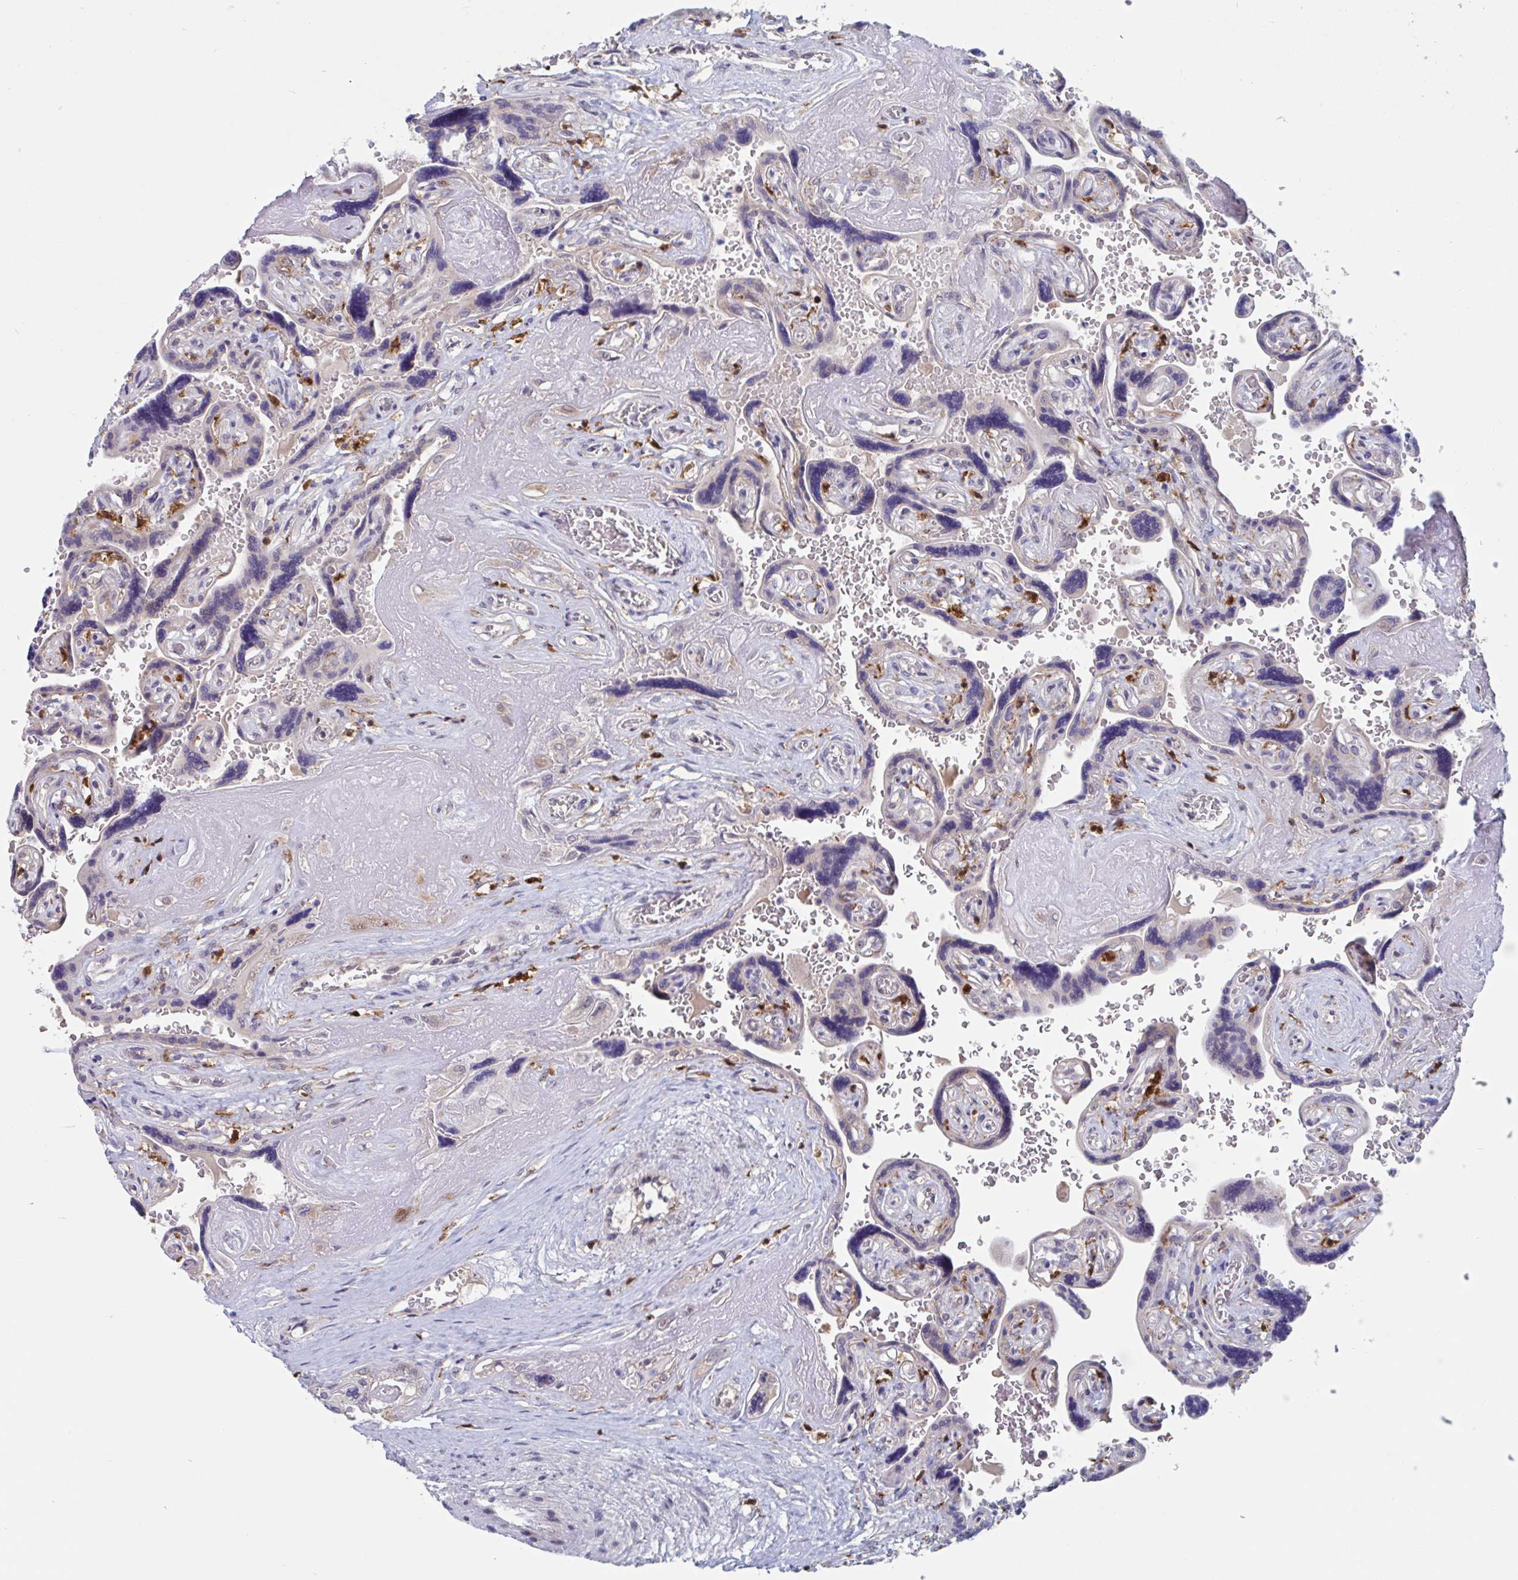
{"staining": {"intensity": "strong", "quantity": "25%-75%", "location": "cytoplasmic/membranous"}, "tissue": "placenta", "cell_type": "Trophoblastic cells", "image_type": "normal", "snomed": [{"axis": "morphology", "description": "Normal tissue, NOS"}, {"axis": "topography", "description": "Placenta"}], "caption": "A photomicrograph of placenta stained for a protein demonstrates strong cytoplasmic/membranous brown staining in trophoblastic cells. The staining is performed using DAB (3,3'-diaminobenzidine) brown chromogen to label protein expression. The nuclei are counter-stained blue using hematoxylin.", "gene": "SNX8", "patient": {"sex": "female", "age": 32}}